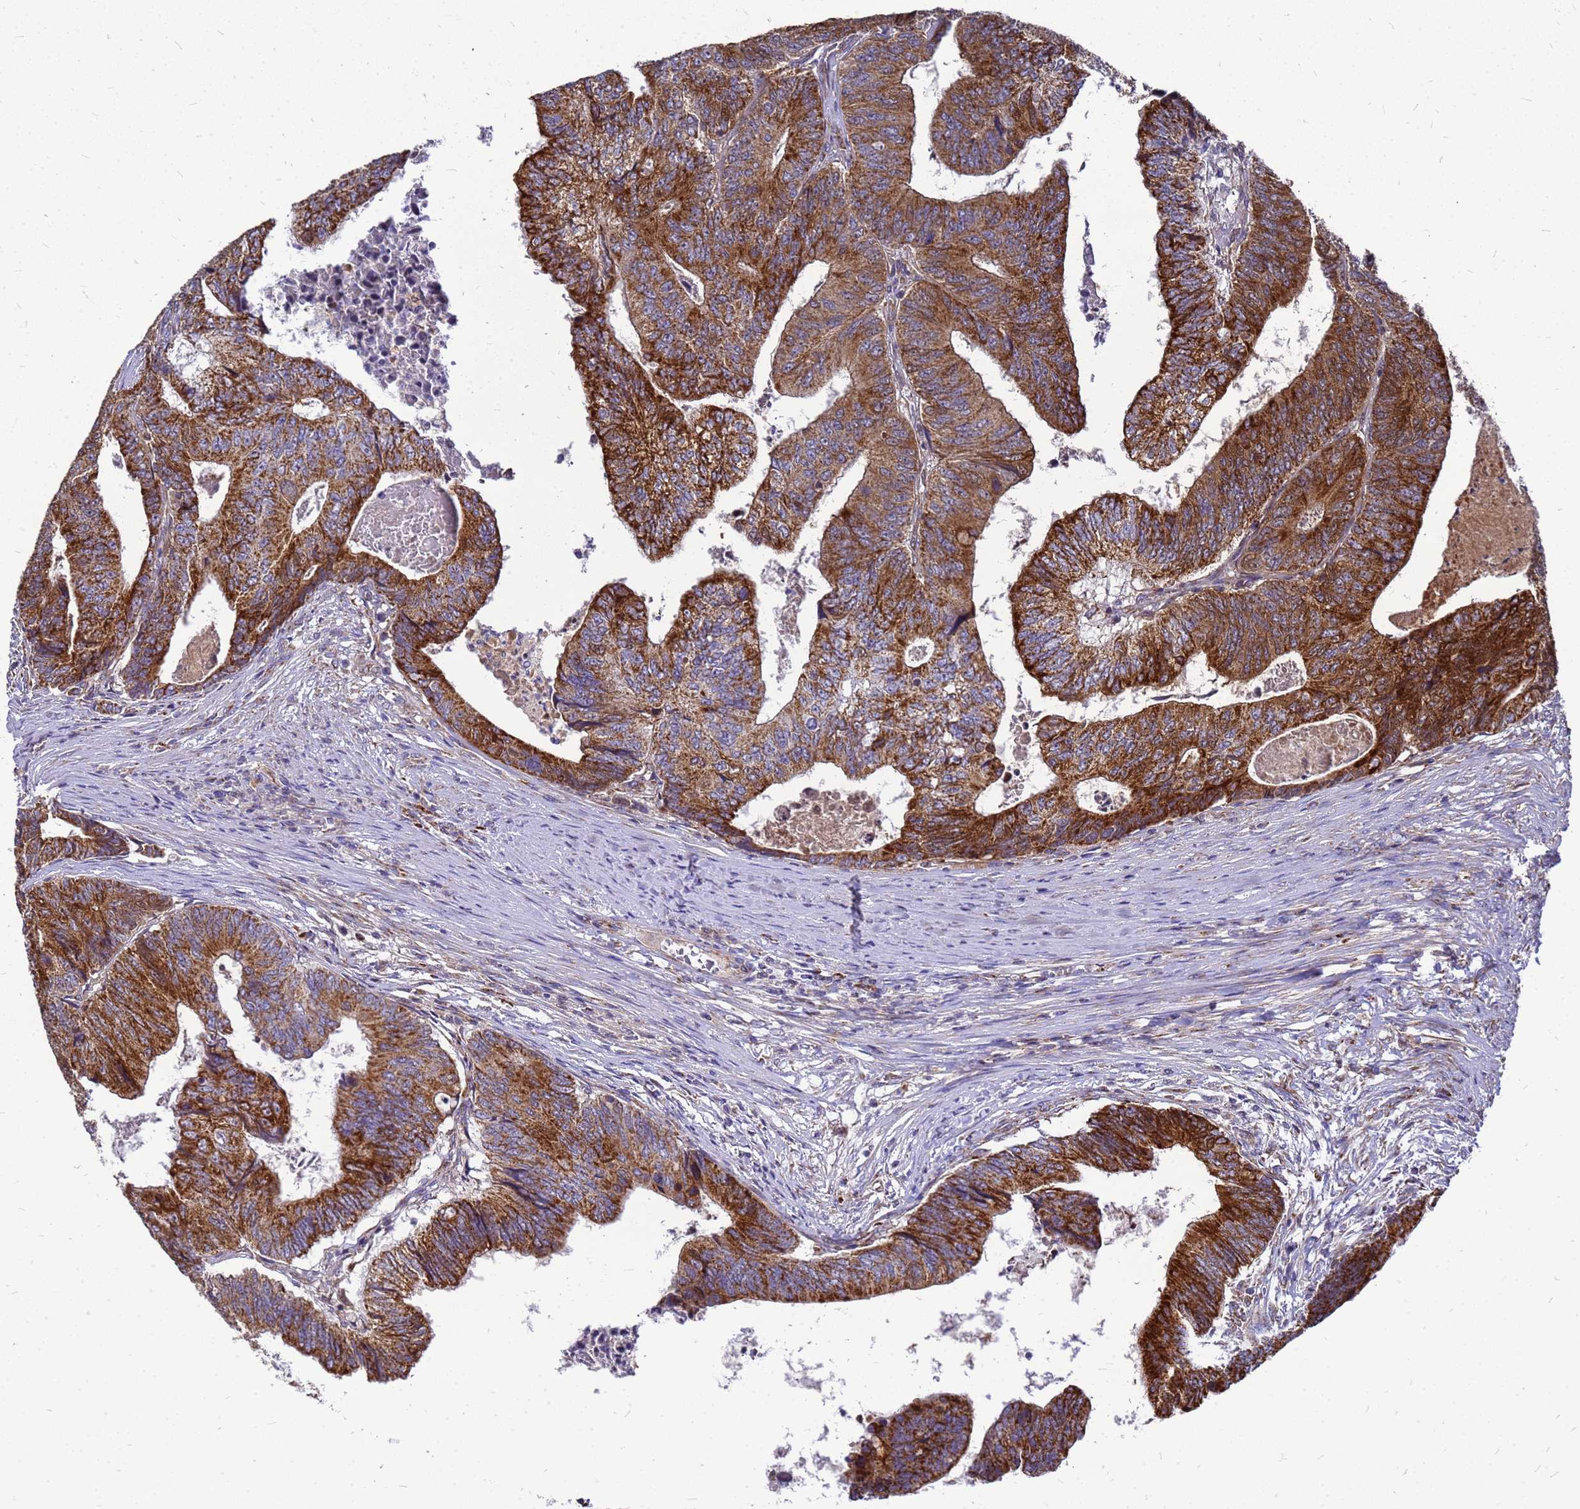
{"staining": {"intensity": "strong", "quantity": ">75%", "location": "cytoplasmic/membranous"}, "tissue": "colorectal cancer", "cell_type": "Tumor cells", "image_type": "cancer", "snomed": [{"axis": "morphology", "description": "Adenocarcinoma, NOS"}, {"axis": "topography", "description": "Colon"}], "caption": "IHC of human colorectal cancer (adenocarcinoma) displays high levels of strong cytoplasmic/membranous staining in approximately >75% of tumor cells.", "gene": "CMC4", "patient": {"sex": "female", "age": 67}}